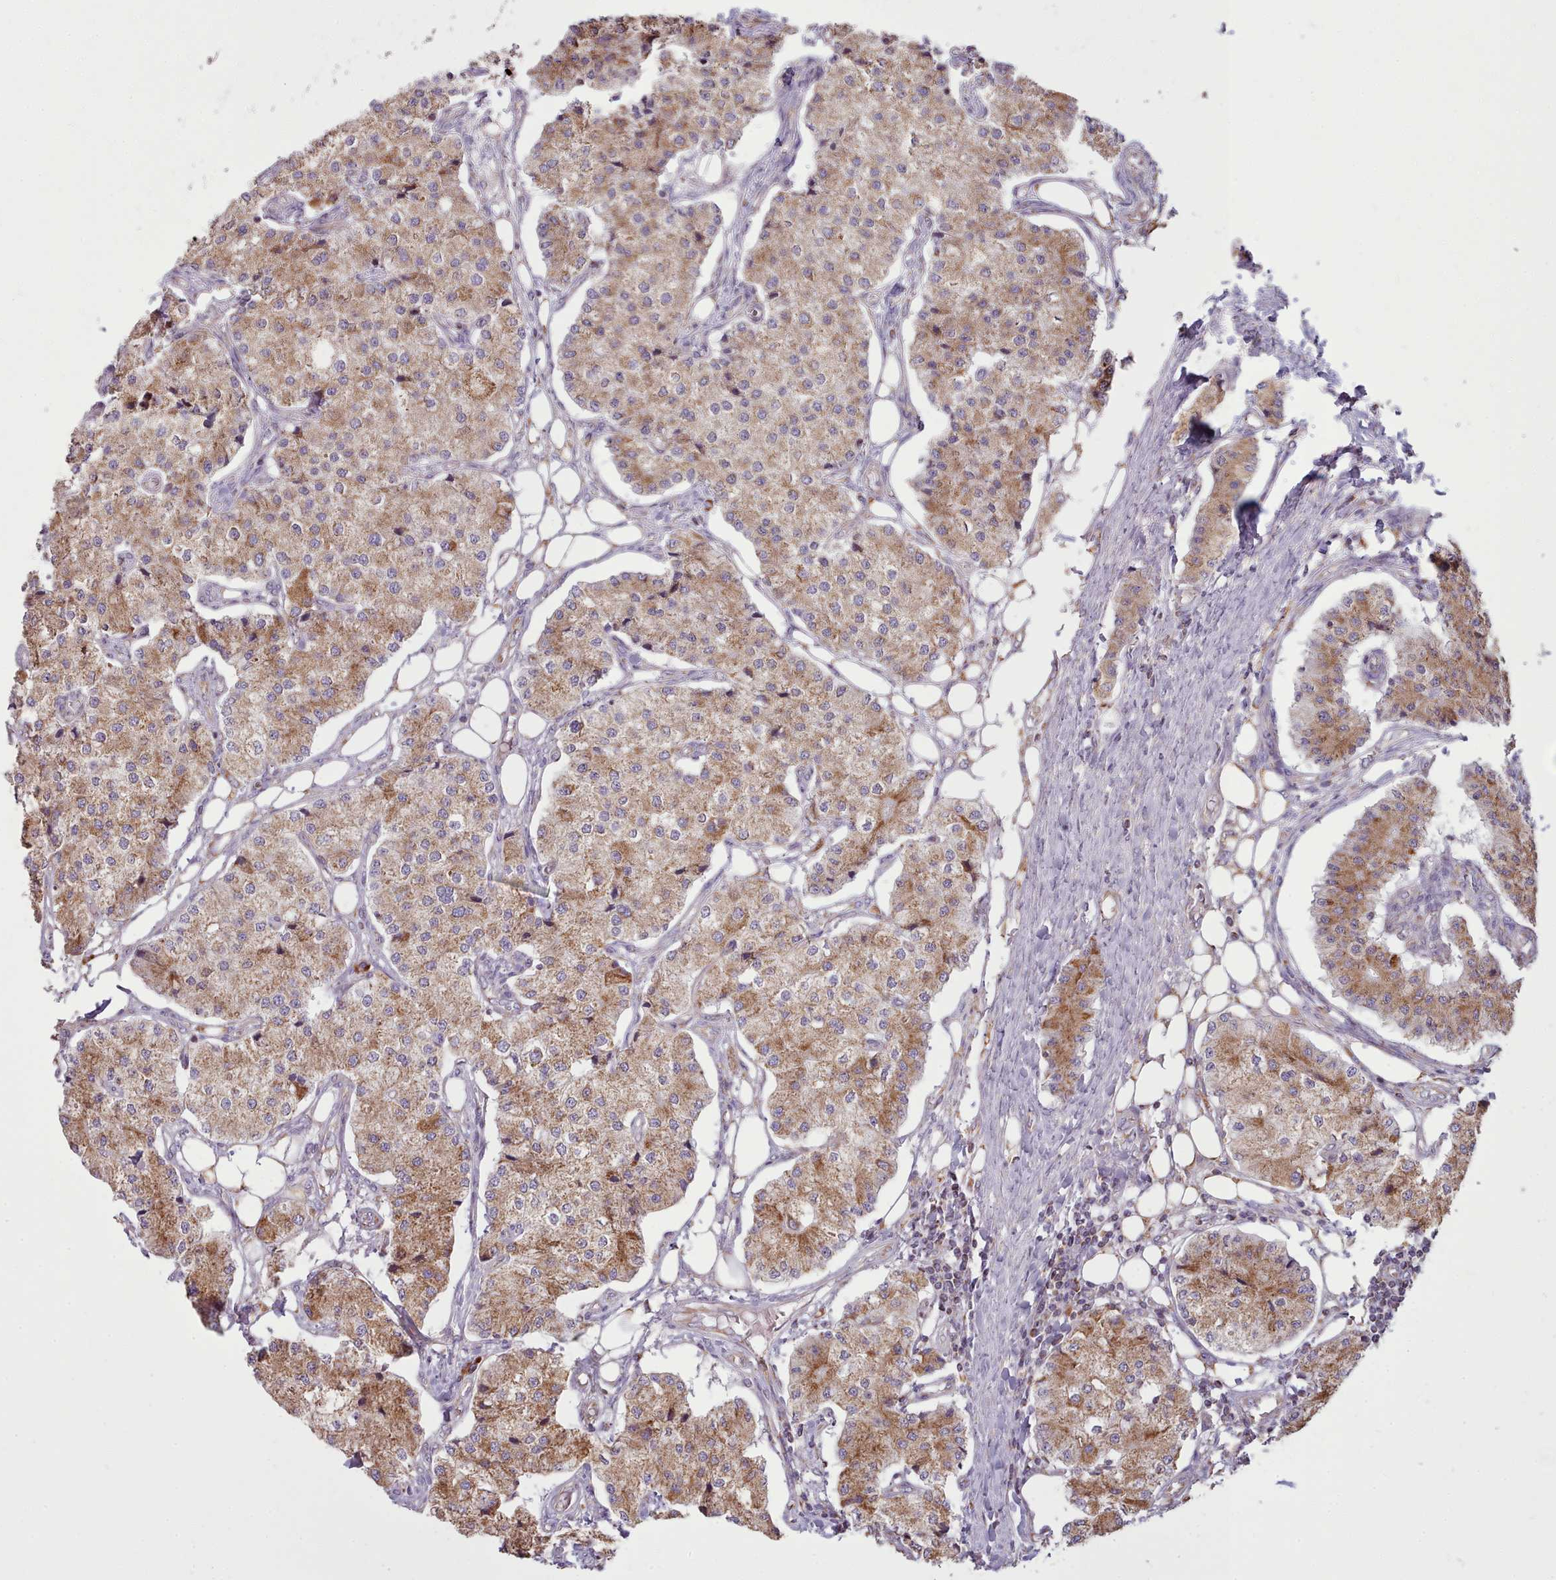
{"staining": {"intensity": "moderate", "quantity": ">75%", "location": "cytoplasmic/membranous"}, "tissue": "carcinoid", "cell_type": "Tumor cells", "image_type": "cancer", "snomed": [{"axis": "morphology", "description": "Carcinoid, malignant, NOS"}, {"axis": "topography", "description": "Colon"}], "caption": "Carcinoid stained for a protein displays moderate cytoplasmic/membranous positivity in tumor cells.", "gene": "SRP54", "patient": {"sex": "female", "age": 52}}